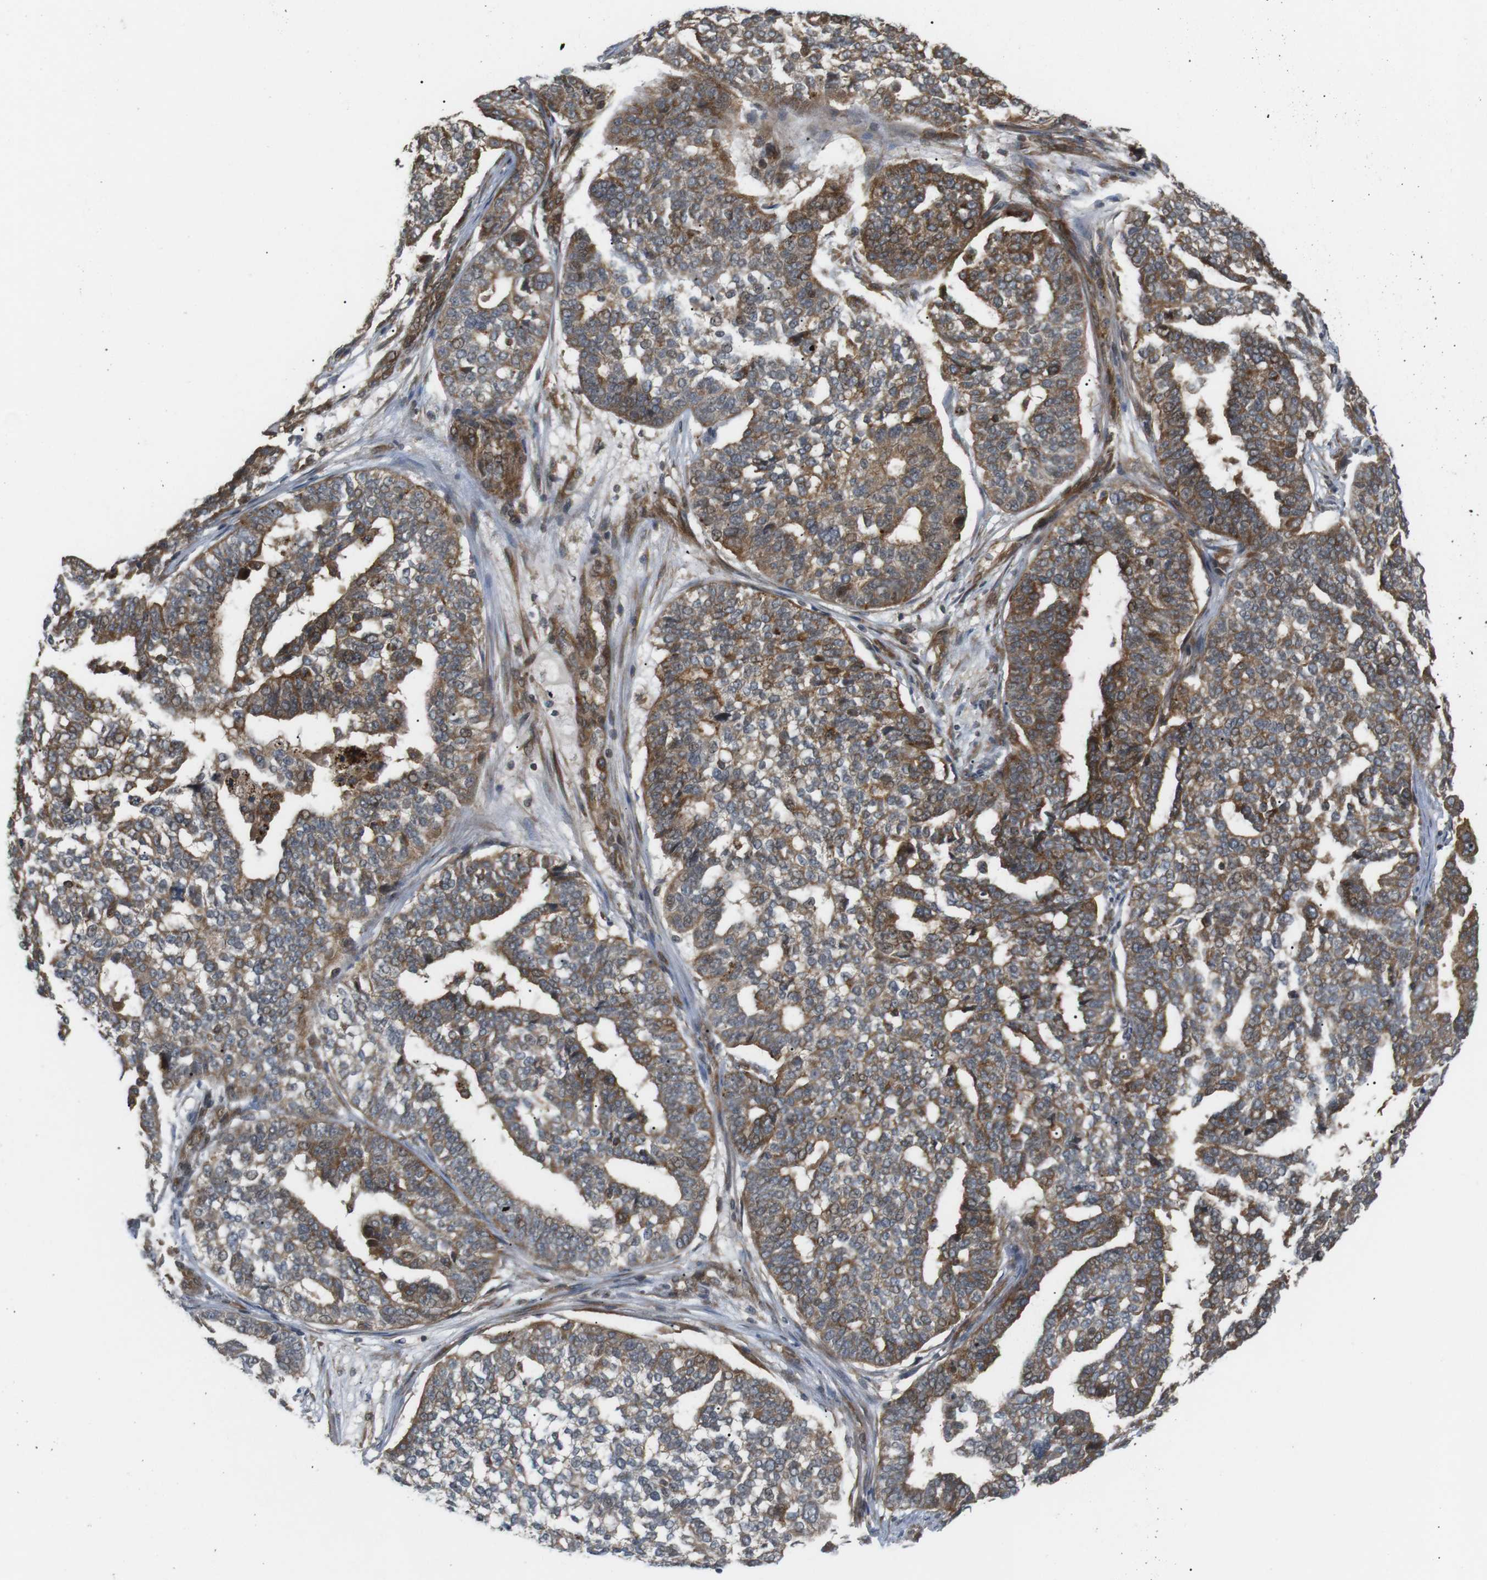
{"staining": {"intensity": "moderate", "quantity": ">75%", "location": "cytoplasmic/membranous"}, "tissue": "ovarian cancer", "cell_type": "Tumor cells", "image_type": "cancer", "snomed": [{"axis": "morphology", "description": "Cystadenocarcinoma, serous, NOS"}, {"axis": "topography", "description": "Ovary"}], "caption": "High-magnification brightfield microscopy of ovarian cancer stained with DAB (3,3'-diaminobenzidine) (brown) and counterstained with hematoxylin (blue). tumor cells exhibit moderate cytoplasmic/membranous expression is identified in about>75% of cells.", "gene": "KANK2", "patient": {"sex": "female", "age": 59}}